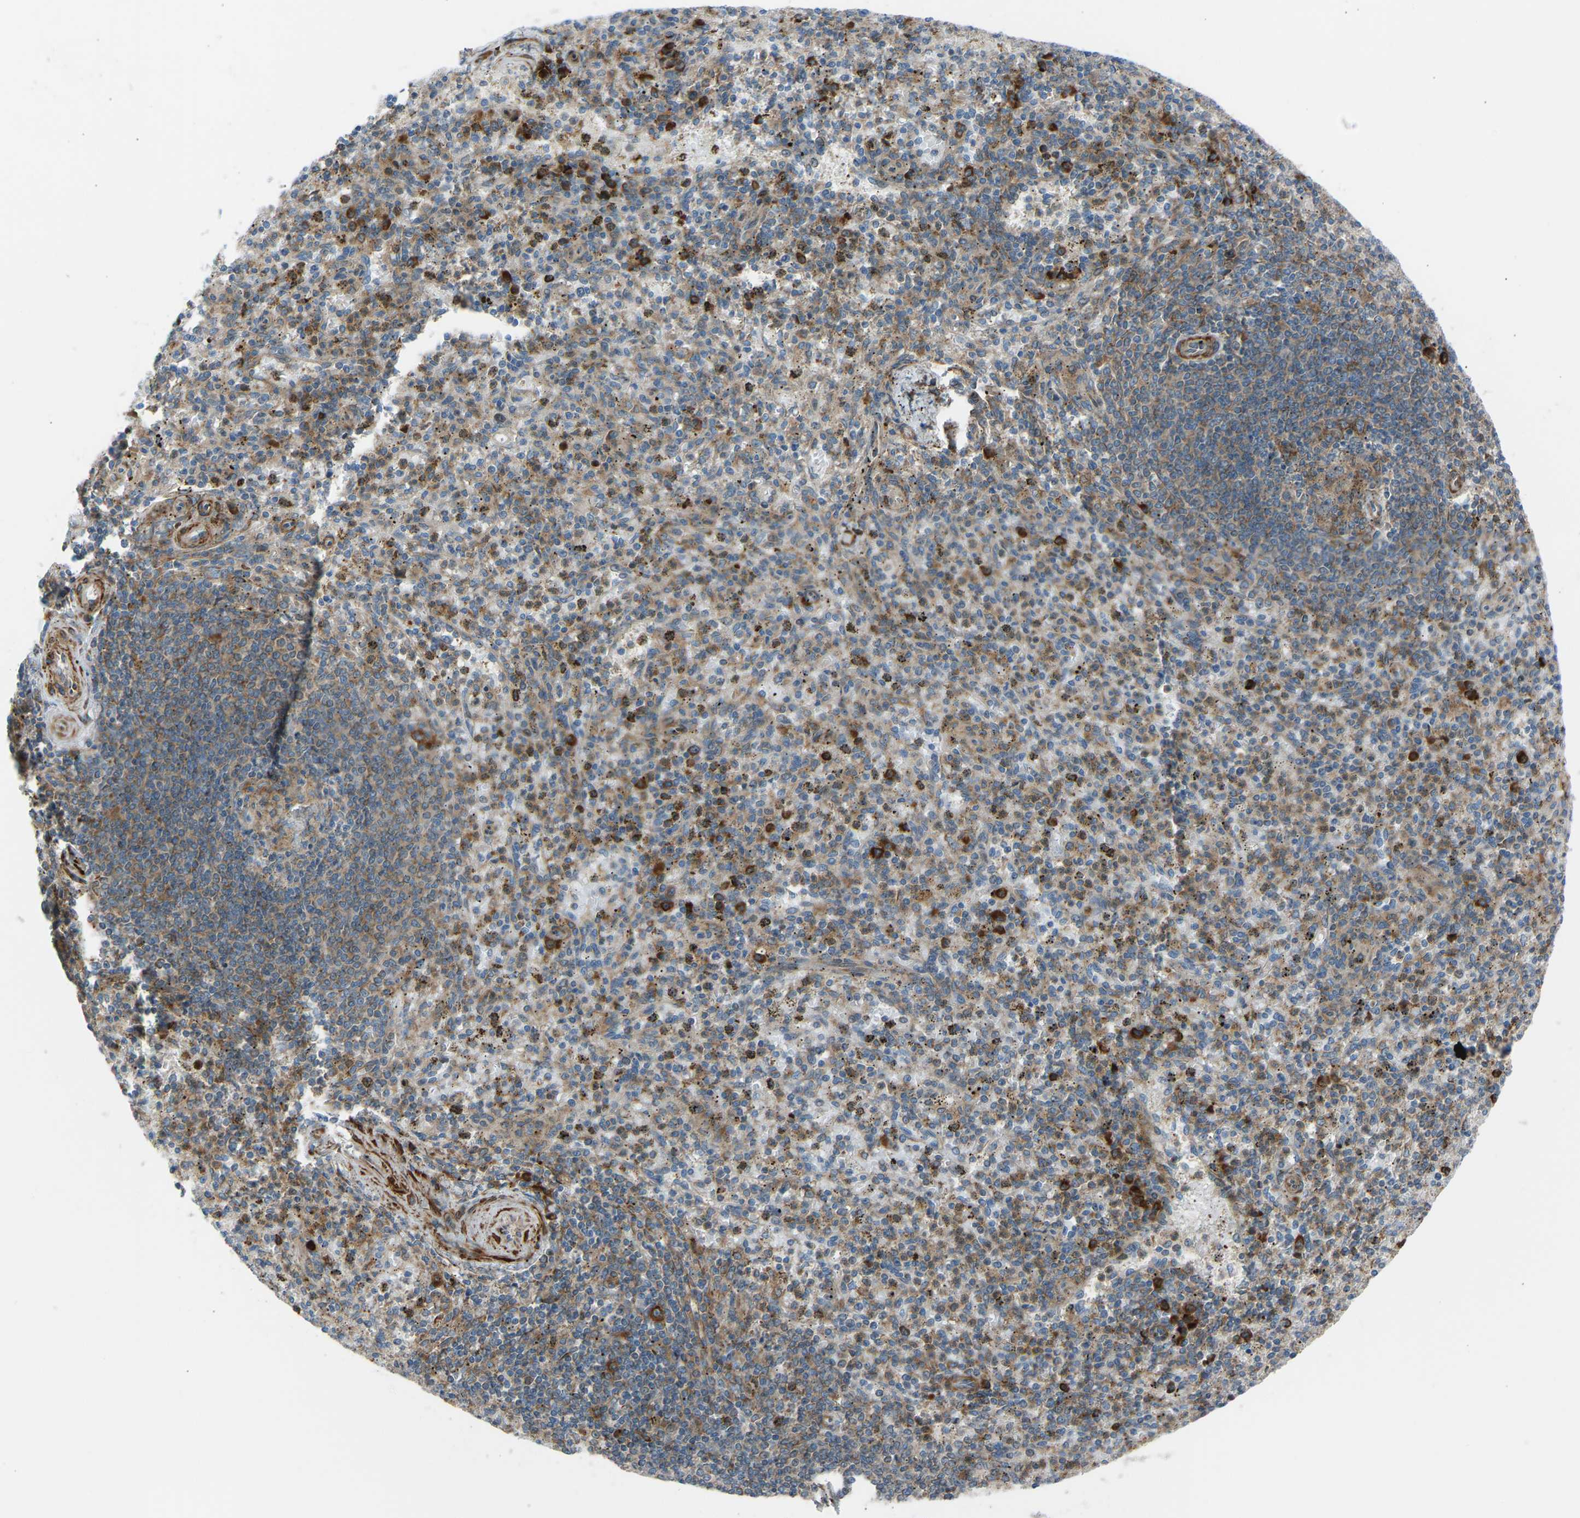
{"staining": {"intensity": "moderate", "quantity": ">75%", "location": "cytoplasmic/membranous"}, "tissue": "spleen", "cell_type": "Cells in red pulp", "image_type": "normal", "snomed": [{"axis": "morphology", "description": "Normal tissue, NOS"}, {"axis": "topography", "description": "Spleen"}], "caption": "Immunohistochemical staining of unremarkable spleen shows moderate cytoplasmic/membranous protein expression in about >75% of cells in red pulp.", "gene": "VPS41", "patient": {"sex": "male", "age": 72}}